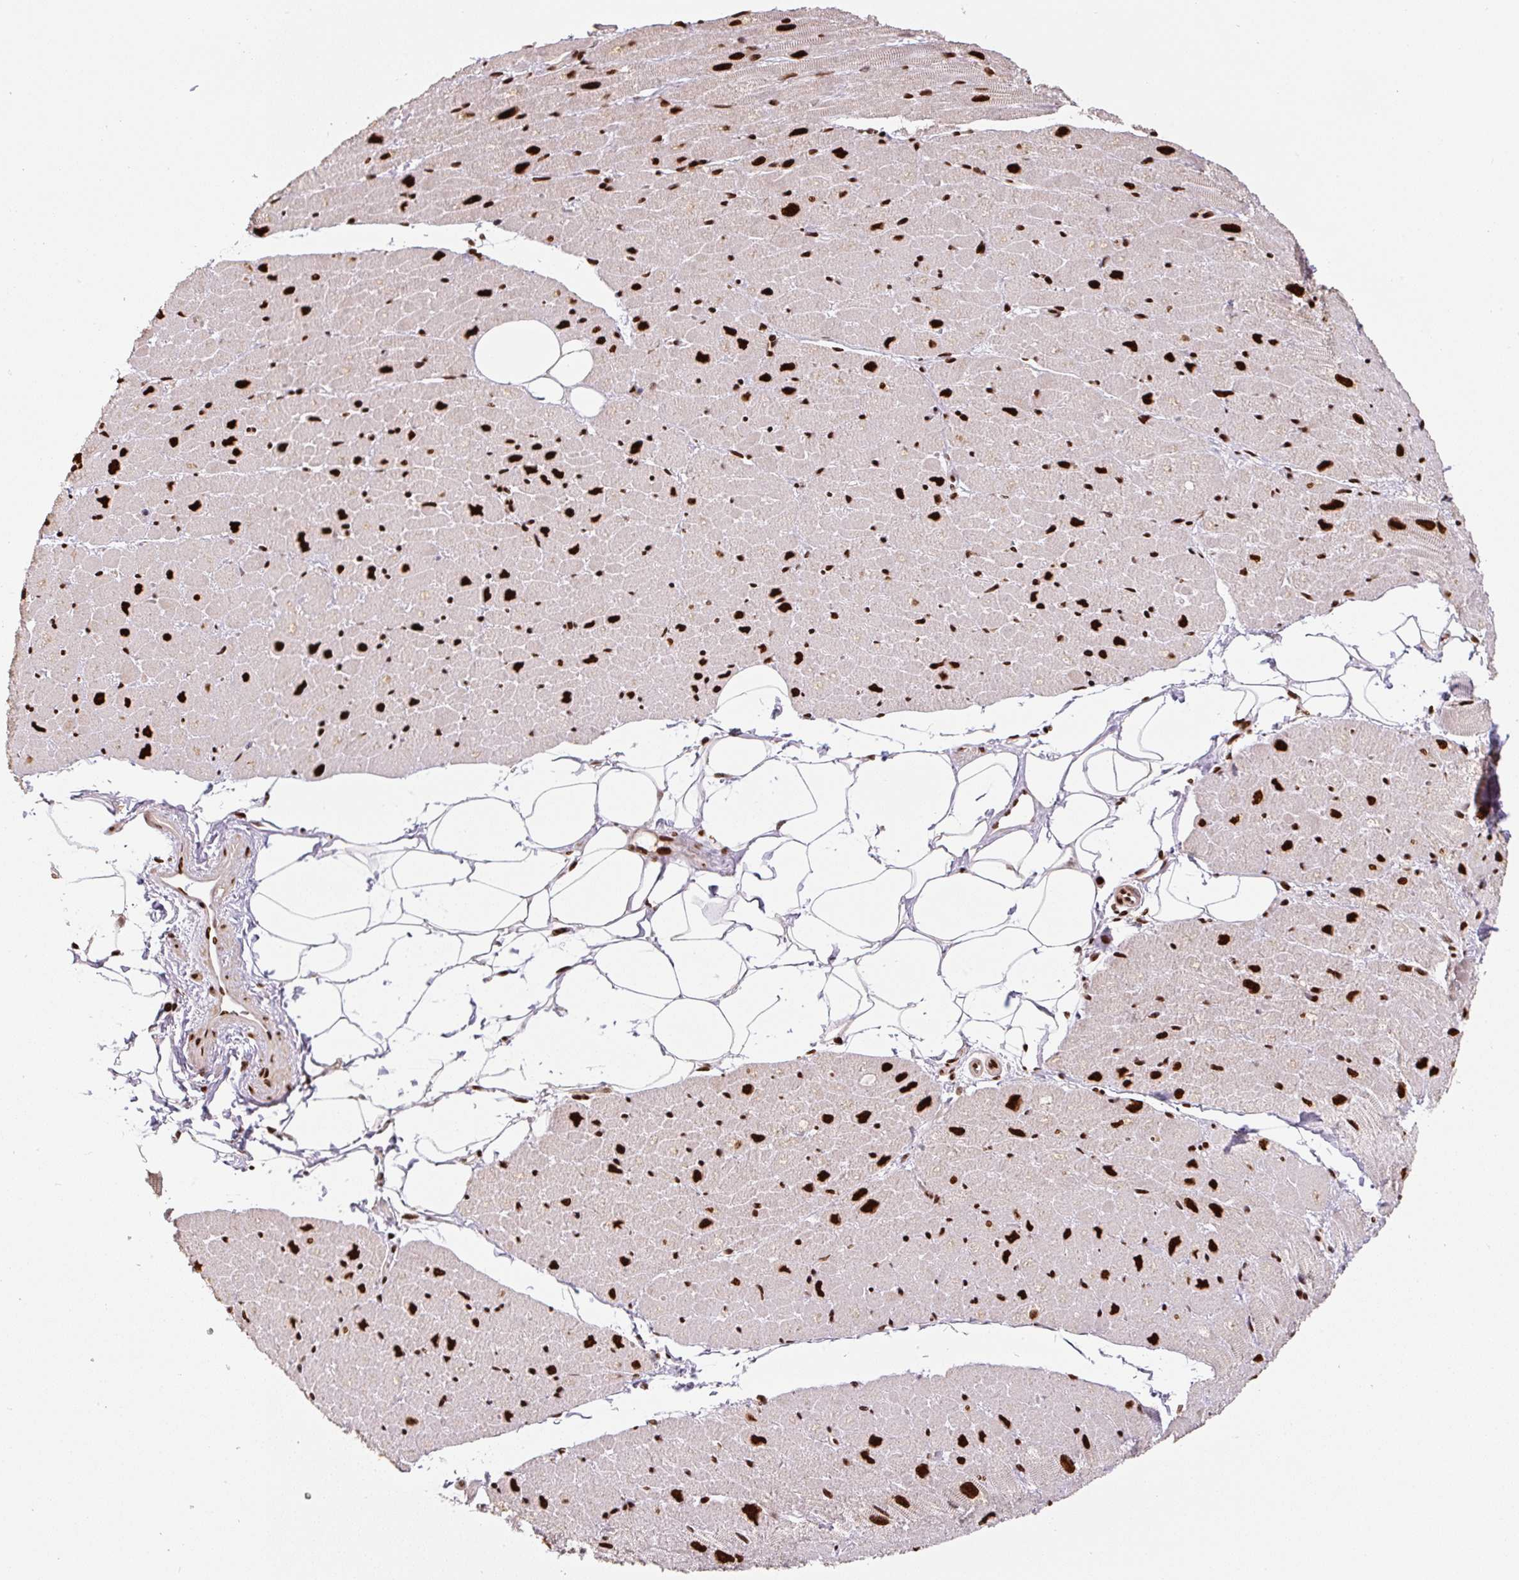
{"staining": {"intensity": "strong", "quantity": ">75%", "location": "nuclear"}, "tissue": "heart muscle", "cell_type": "Cardiomyocytes", "image_type": "normal", "snomed": [{"axis": "morphology", "description": "Normal tissue, NOS"}, {"axis": "topography", "description": "Heart"}], "caption": "An IHC micrograph of unremarkable tissue is shown. Protein staining in brown highlights strong nuclear positivity in heart muscle within cardiomyocytes. (Stains: DAB in brown, nuclei in blue, Microscopy: brightfield microscopy at high magnification).", "gene": "PYDC2", "patient": {"sex": "male", "age": 62}}